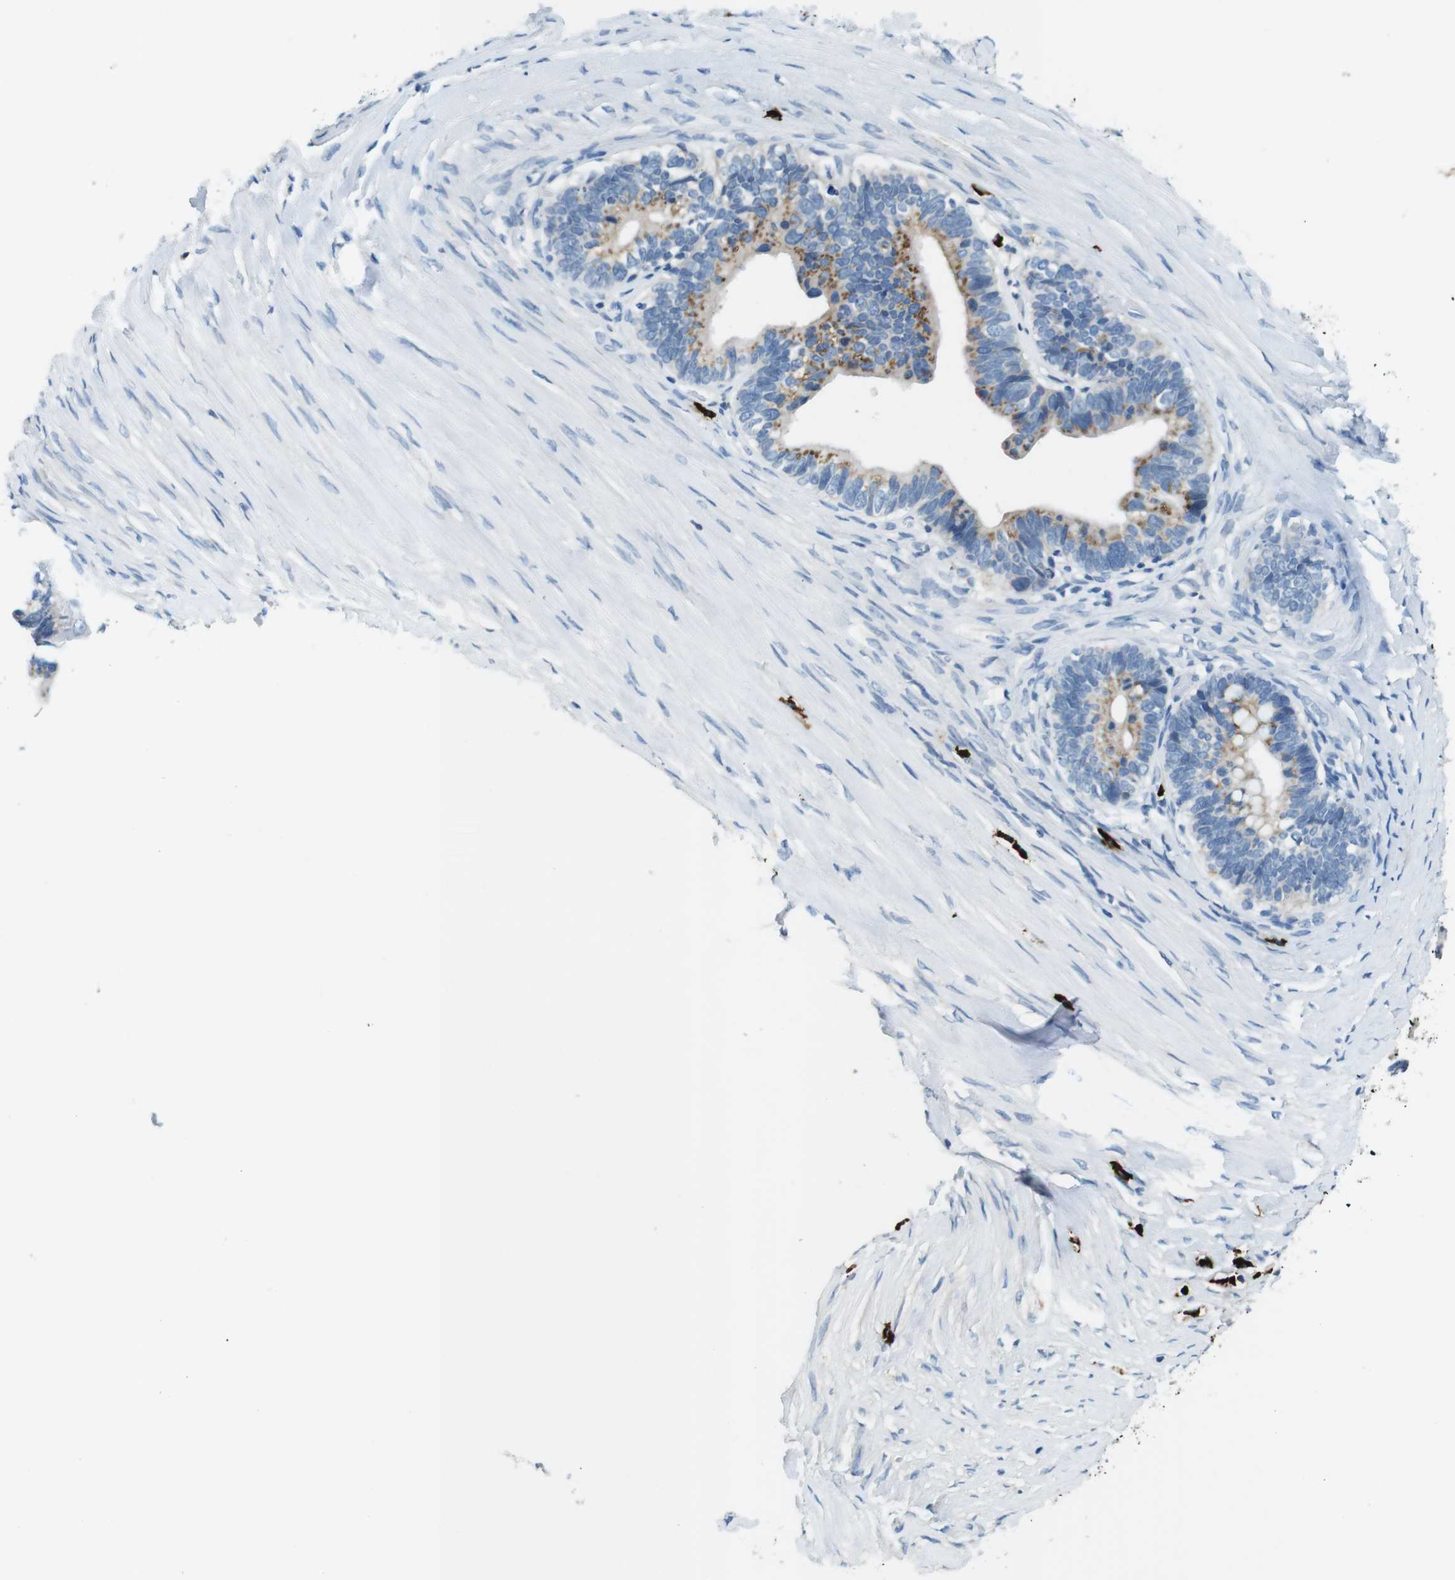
{"staining": {"intensity": "moderate", "quantity": ">75%", "location": "cytoplasmic/membranous"}, "tissue": "ovarian cancer", "cell_type": "Tumor cells", "image_type": "cancer", "snomed": [{"axis": "morphology", "description": "Cystadenocarcinoma, serous, NOS"}, {"axis": "topography", "description": "Ovary"}], "caption": "IHC micrograph of neoplastic tissue: ovarian serous cystadenocarcinoma stained using IHC displays medium levels of moderate protein expression localized specifically in the cytoplasmic/membranous of tumor cells, appearing as a cytoplasmic/membranous brown color.", "gene": "SLC35A3", "patient": {"sex": "female", "age": 56}}